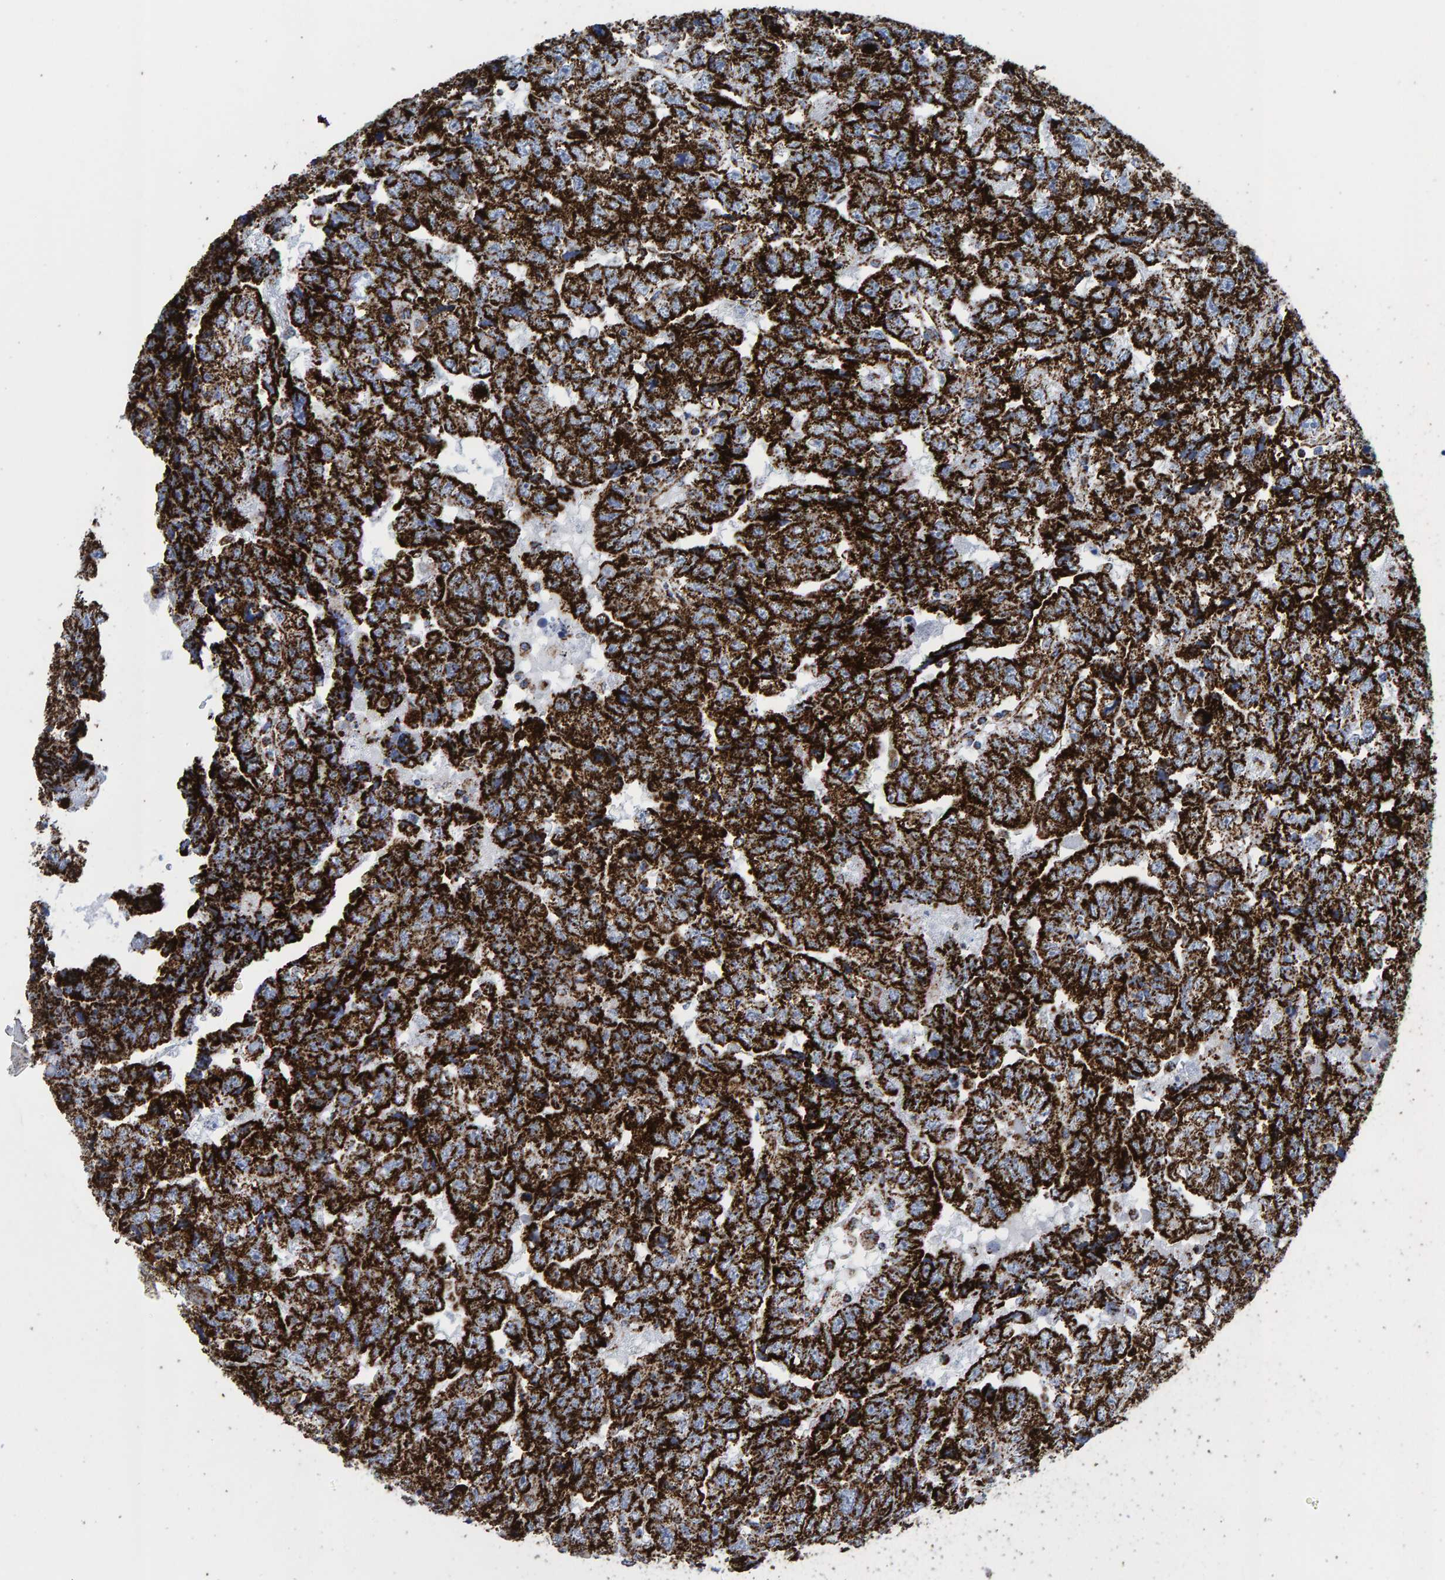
{"staining": {"intensity": "strong", "quantity": ">75%", "location": "cytoplasmic/membranous"}, "tissue": "testis cancer", "cell_type": "Tumor cells", "image_type": "cancer", "snomed": [{"axis": "morphology", "description": "Carcinoma, Embryonal, NOS"}, {"axis": "topography", "description": "Testis"}], "caption": "Embryonal carcinoma (testis) stained with a protein marker exhibits strong staining in tumor cells.", "gene": "ENSG00000262660", "patient": {"sex": "male", "age": 36}}